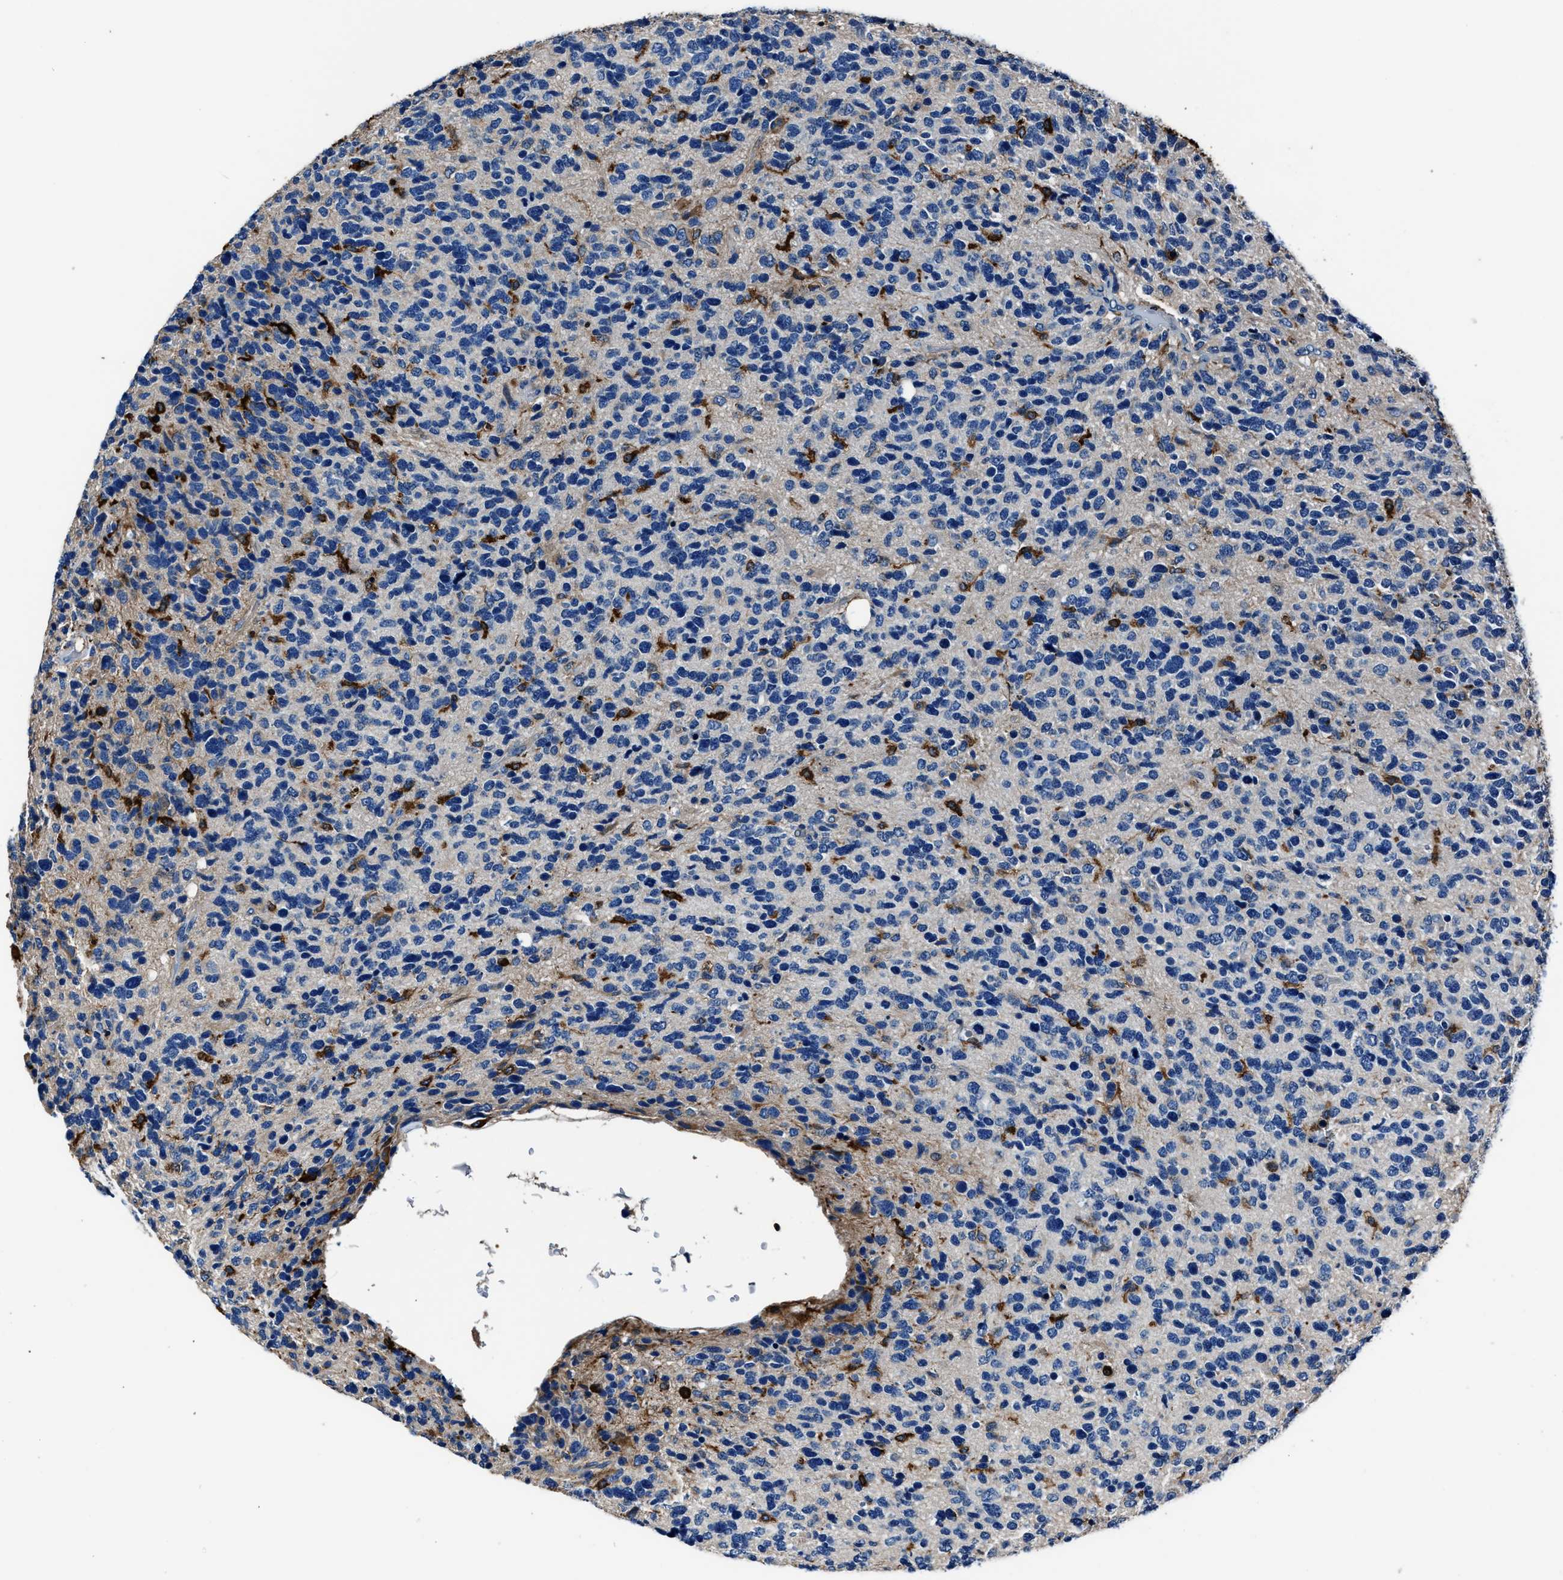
{"staining": {"intensity": "negative", "quantity": "none", "location": "none"}, "tissue": "glioma", "cell_type": "Tumor cells", "image_type": "cancer", "snomed": [{"axis": "morphology", "description": "Glioma, malignant, High grade"}, {"axis": "topography", "description": "Brain"}], "caption": "The photomicrograph exhibits no significant staining in tumor cells of malignant glioma (high-grade).", "gene": "FTL", "patient": {"sex": "female", "age": 58}}